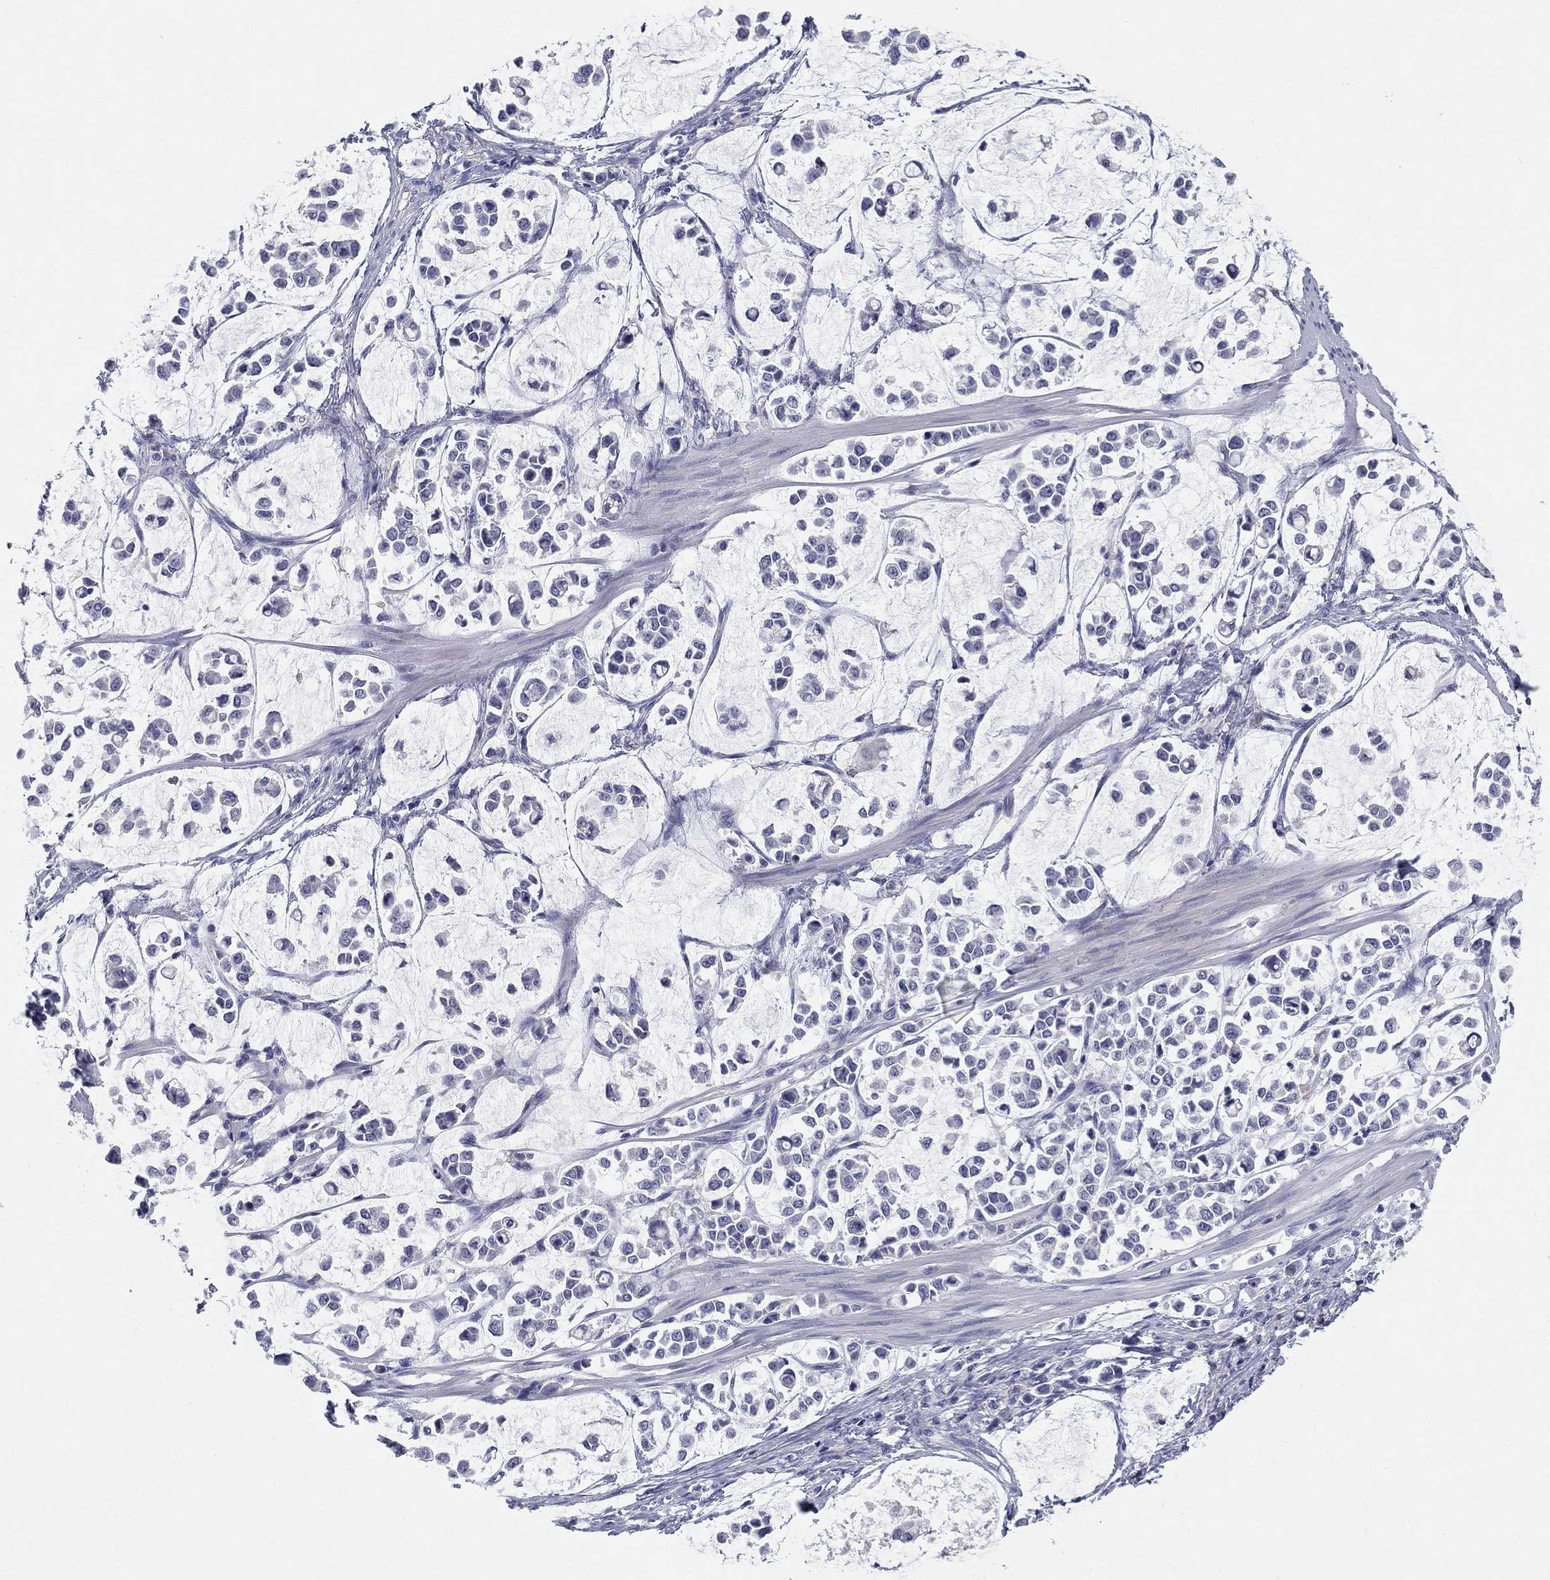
{"staining": {"intensity": "negative", "quantity": "none", "location": "none"}, "tissue": "stomach cancer", "cell_type": "Tumor cells", "image_type": "cancer", "snomed": [{"axis": "morphology", "description": "Adenocarcinoma, NOS"}, {"axis": "topography", "description": "Stomach"}], "caption": "The histopathology image shows no significant expression in tumor cells of stomach cancer.", "gene": "CNTNAP4", "patient": {"sex": "male", "age": 82}}